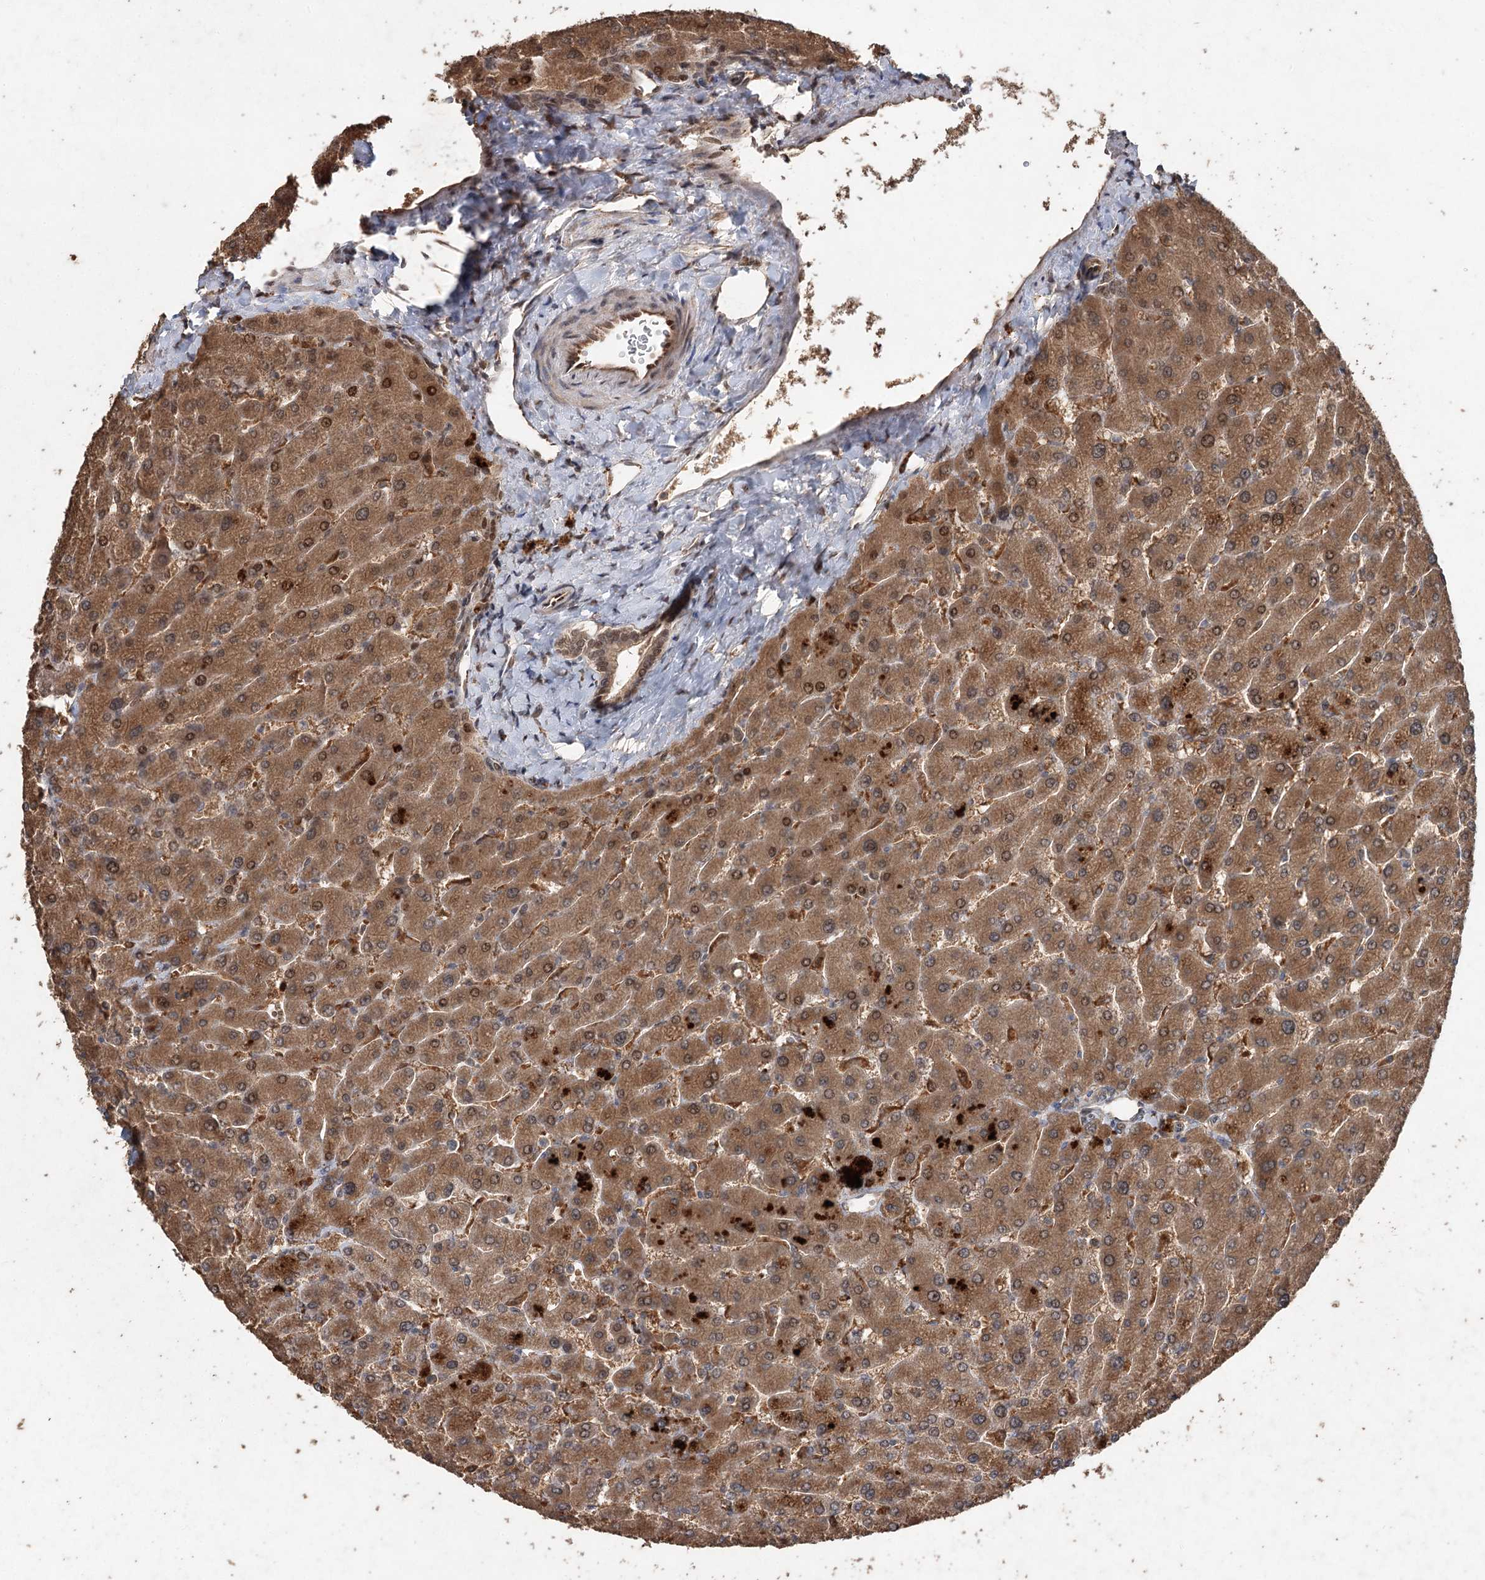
{"staining": {"intensity": "moderate", "quantity": ">75%", "location": "nuclear"}, "tissue": "liver", "cell_type": "Cholangiocytes", "image_type": "normal", "snomed": [{"axis": "morphology", "description": "Normal tissue, NOS"}, {"axis": "topography", "description": "Liver"}], "caption": "Liver stained with immunohistochemistry exhibits moderate nuclear expression in about >75% of cholangiocytes.", "gene": "FBXO7", "patient": {"sex": "male", "age": 55}}